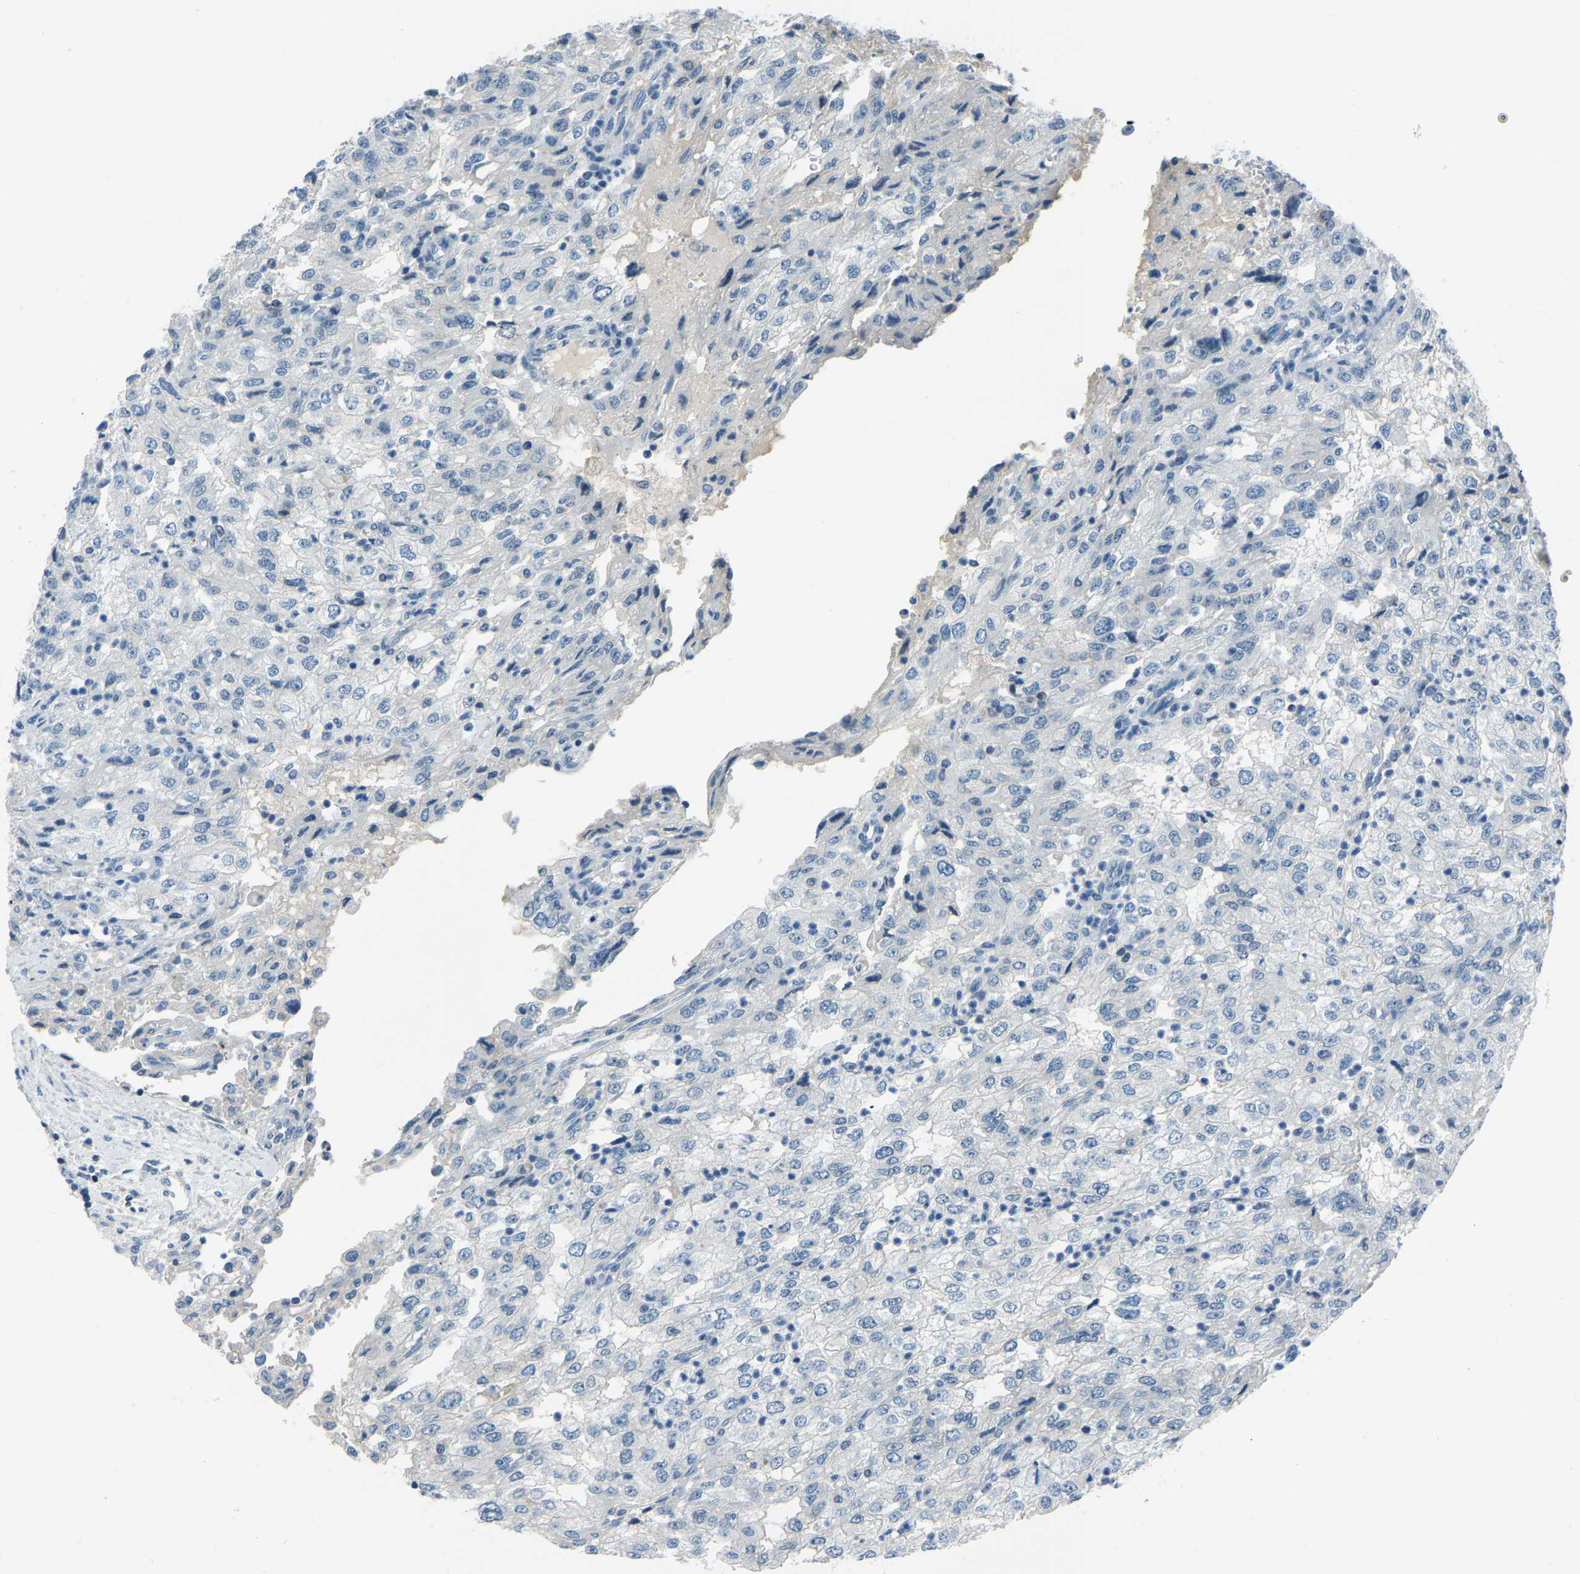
{"staining": {"intensity": "negative", "quantity": "none", "location": "none"}, "tissue": "renal cancer", "cell_type": "Tumor cells", "image_type": "cancer", "snomed": [{"axis": "morphology", "description": "Adenocarcinoma, NOS"}, {"axis": "topography", "description": "Kidney"}], "caption": "The histopathology image shows no significant expression in tumor cells of renal cancer (adenocarcinoma).", "gene": "XIRP1", "patient": {"sex": "female", "age": 54}}